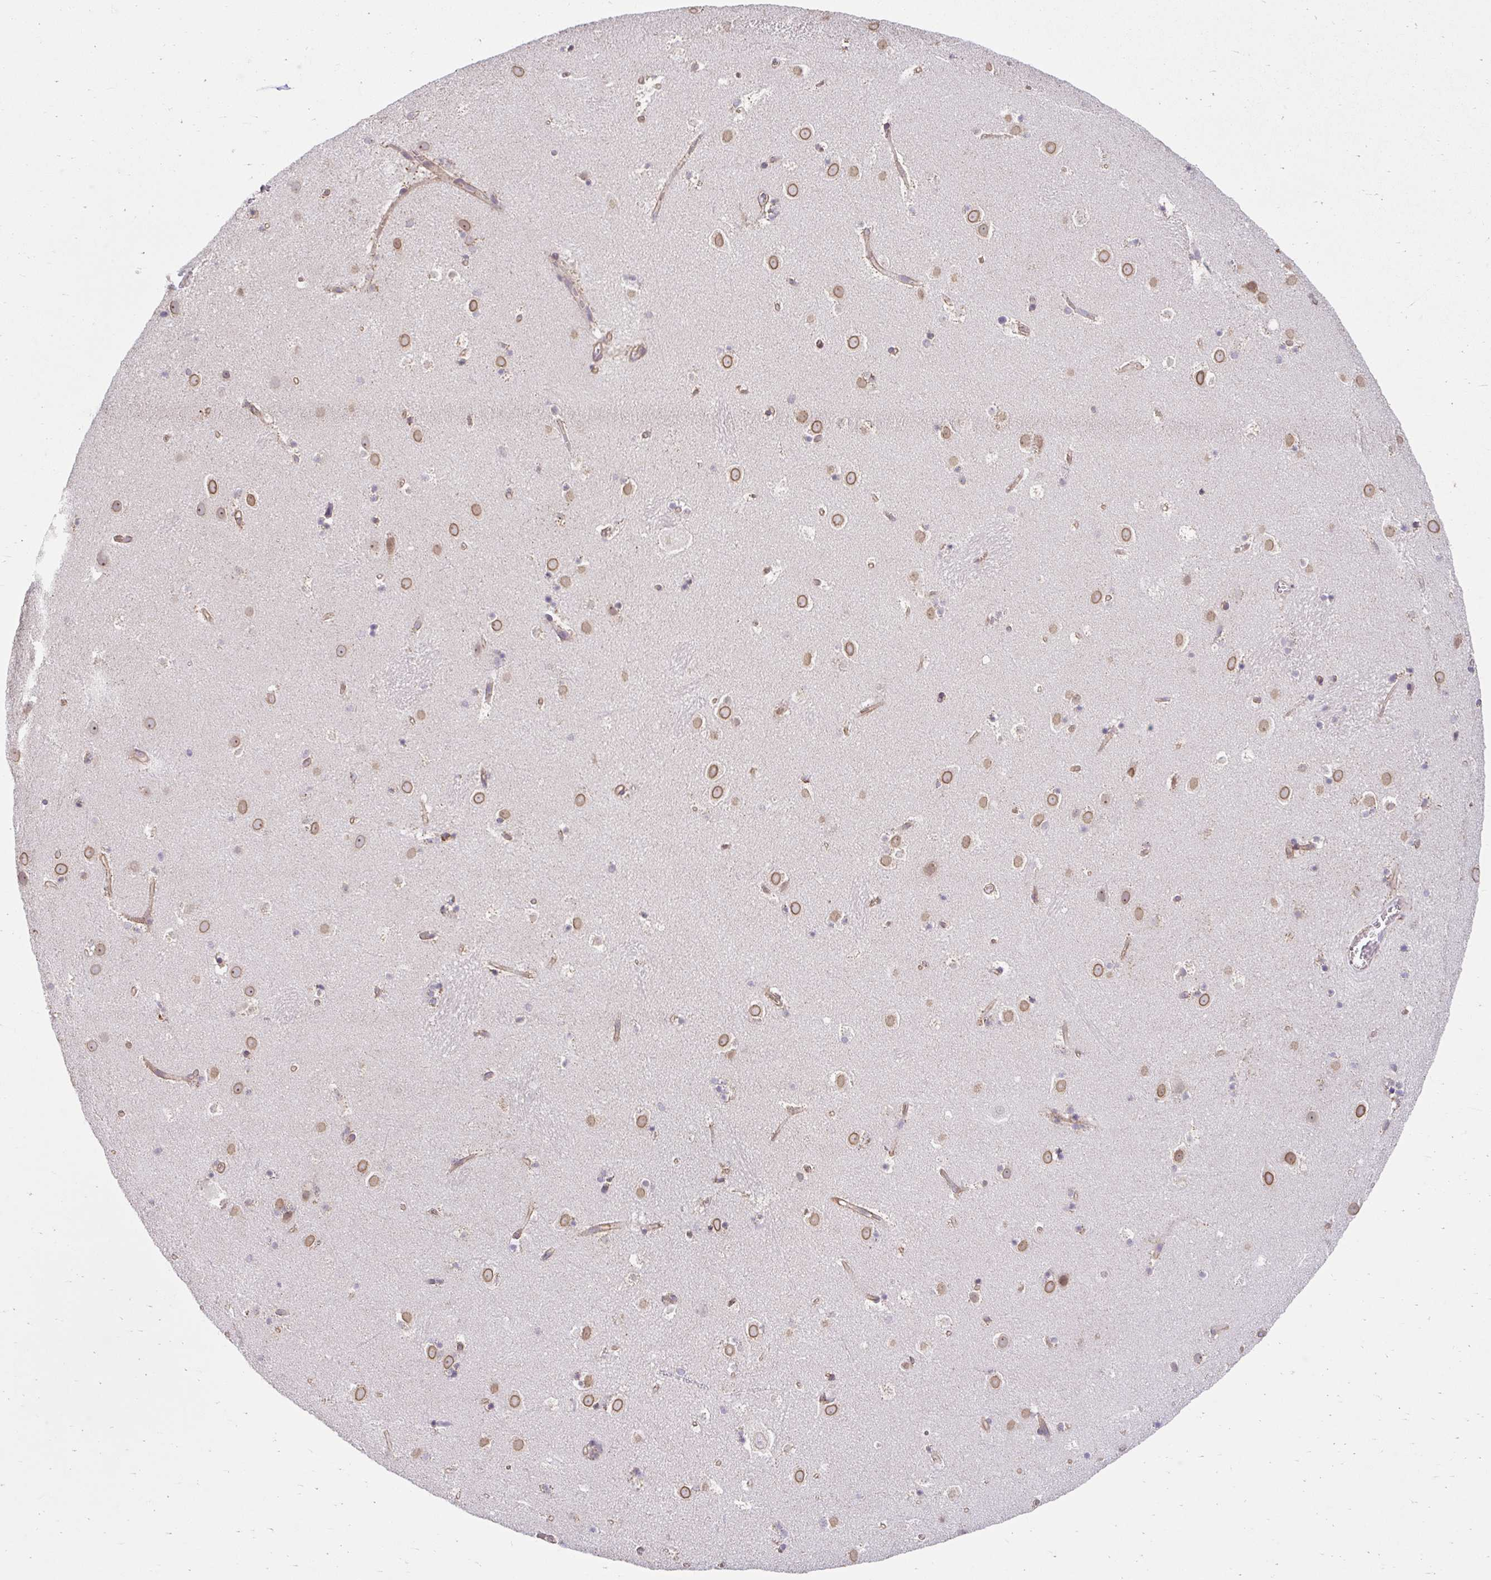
{"staining": {"intensity": "negative", "quantity": "none", "location": "none"}, "tissue": "caudate", "cell_type": "Glial cells", "image_type": "normal", "snomed": [{"axis": "morphology", "description": "Normal tissue, NOS"}, {"axis": "topography", "description": "Lateral ventricle wall"}], "caption": "This is an immunohistochemistry micrograph of normal caudate. There is no positivity in glial cells.", "gene": "NT5C1B", "patient": {"sex": "male", "age": 37}}